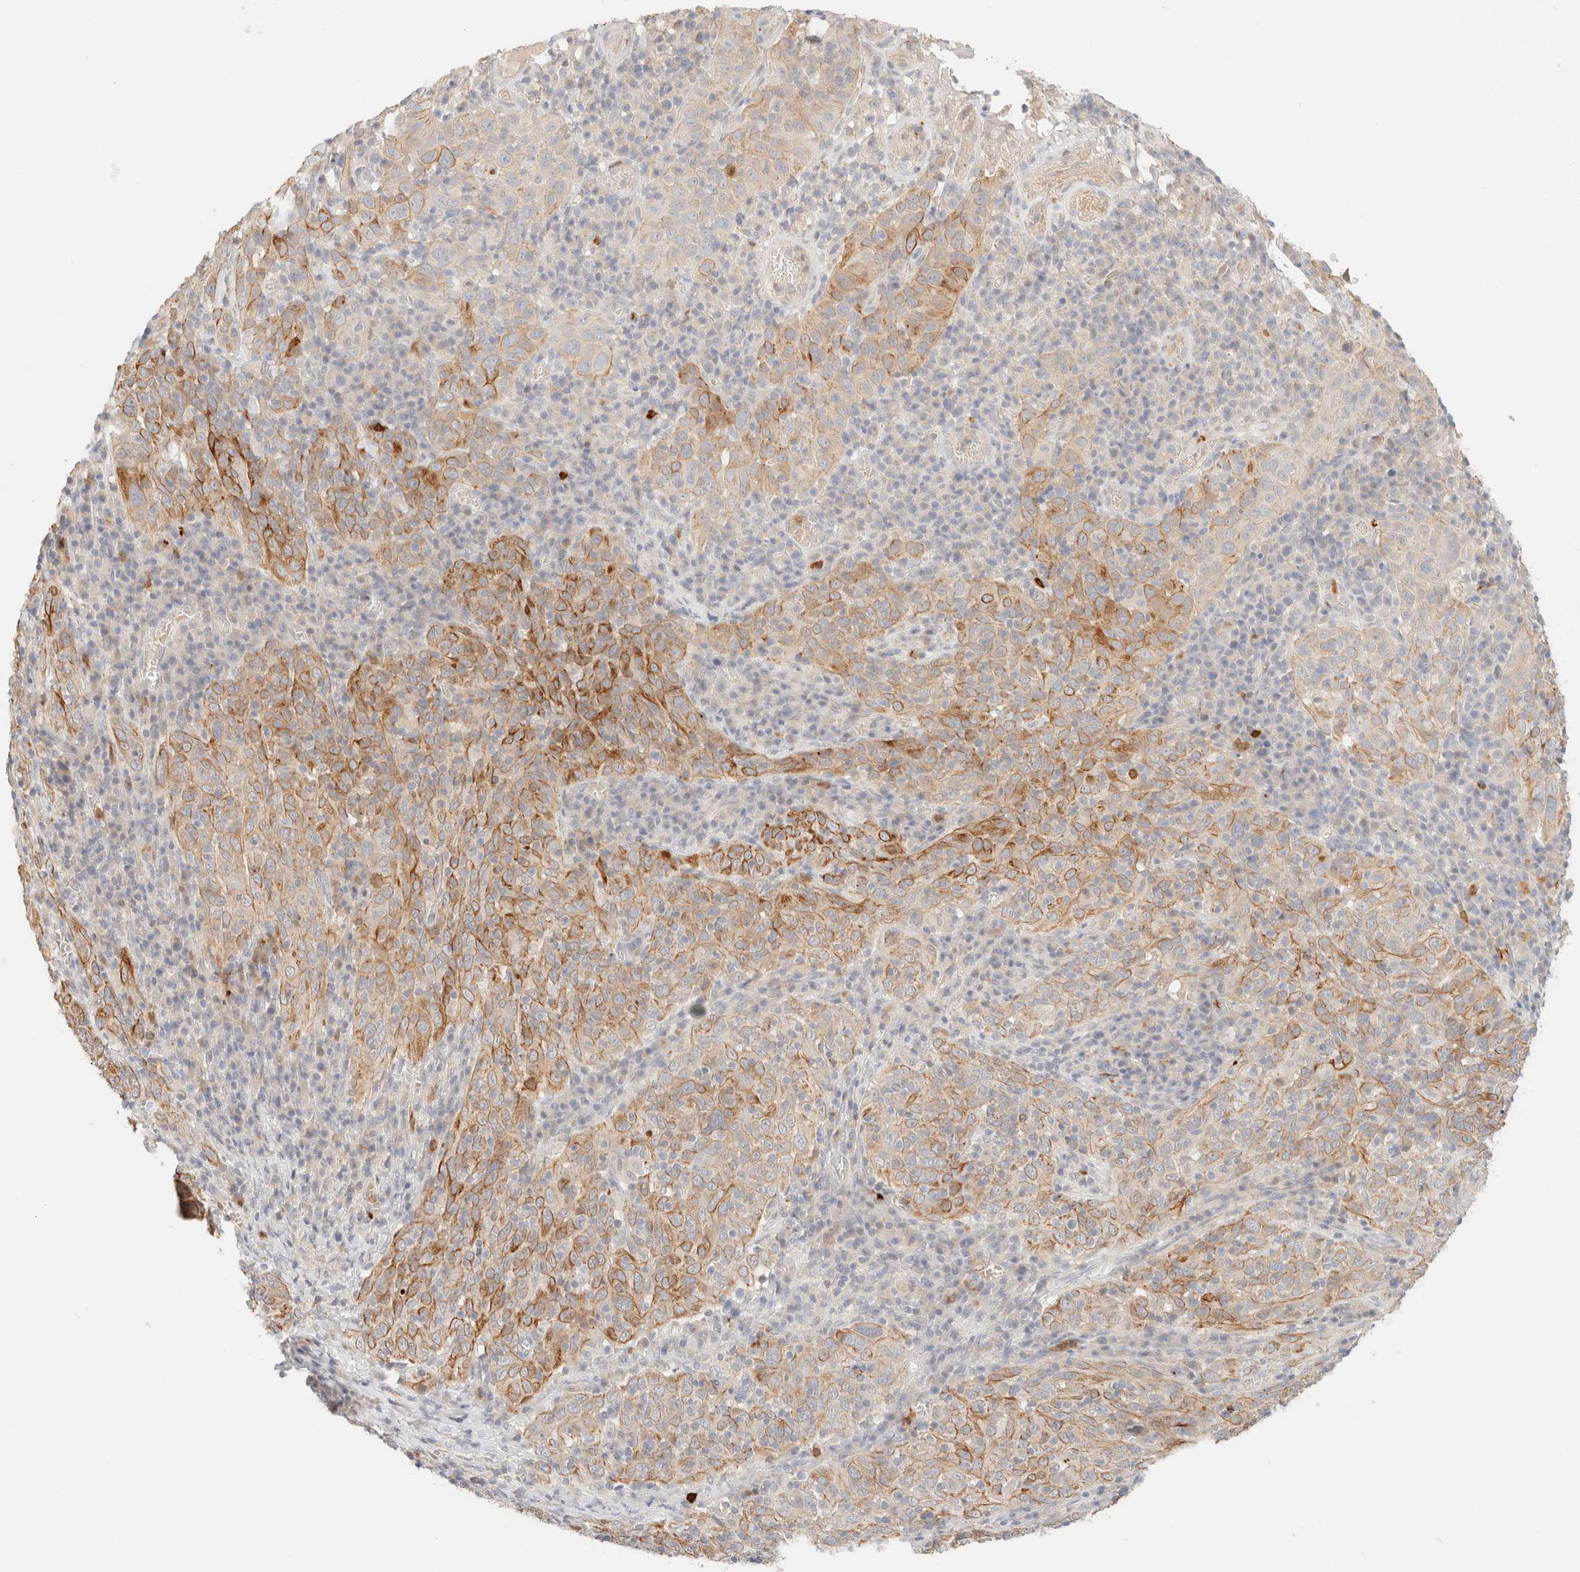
{"staining": {"intensity": "moderate", "quantity": ">75%", "location": "cytoplasmic/membranous"}, "tissue": "cervical cancer", "cell_type": "Tumor cells", "image_type": "cancer", "snomed": [{"axis": "morphology", "description": "Squamous cell carcinoma, NOS"}, {"axis": "topography", "description": "Cervix"}], "caption": "Immunohistochemical staining of cervical cancer demonstrates medium levels of moderate cytoplasmic/membranous expression in about >75% of tumor cells. (brown staining indicates protein expression, while blue staining denotes nuclei).", "gene": "SGSM2", "patient": {"sex": "female", "age": 46}}